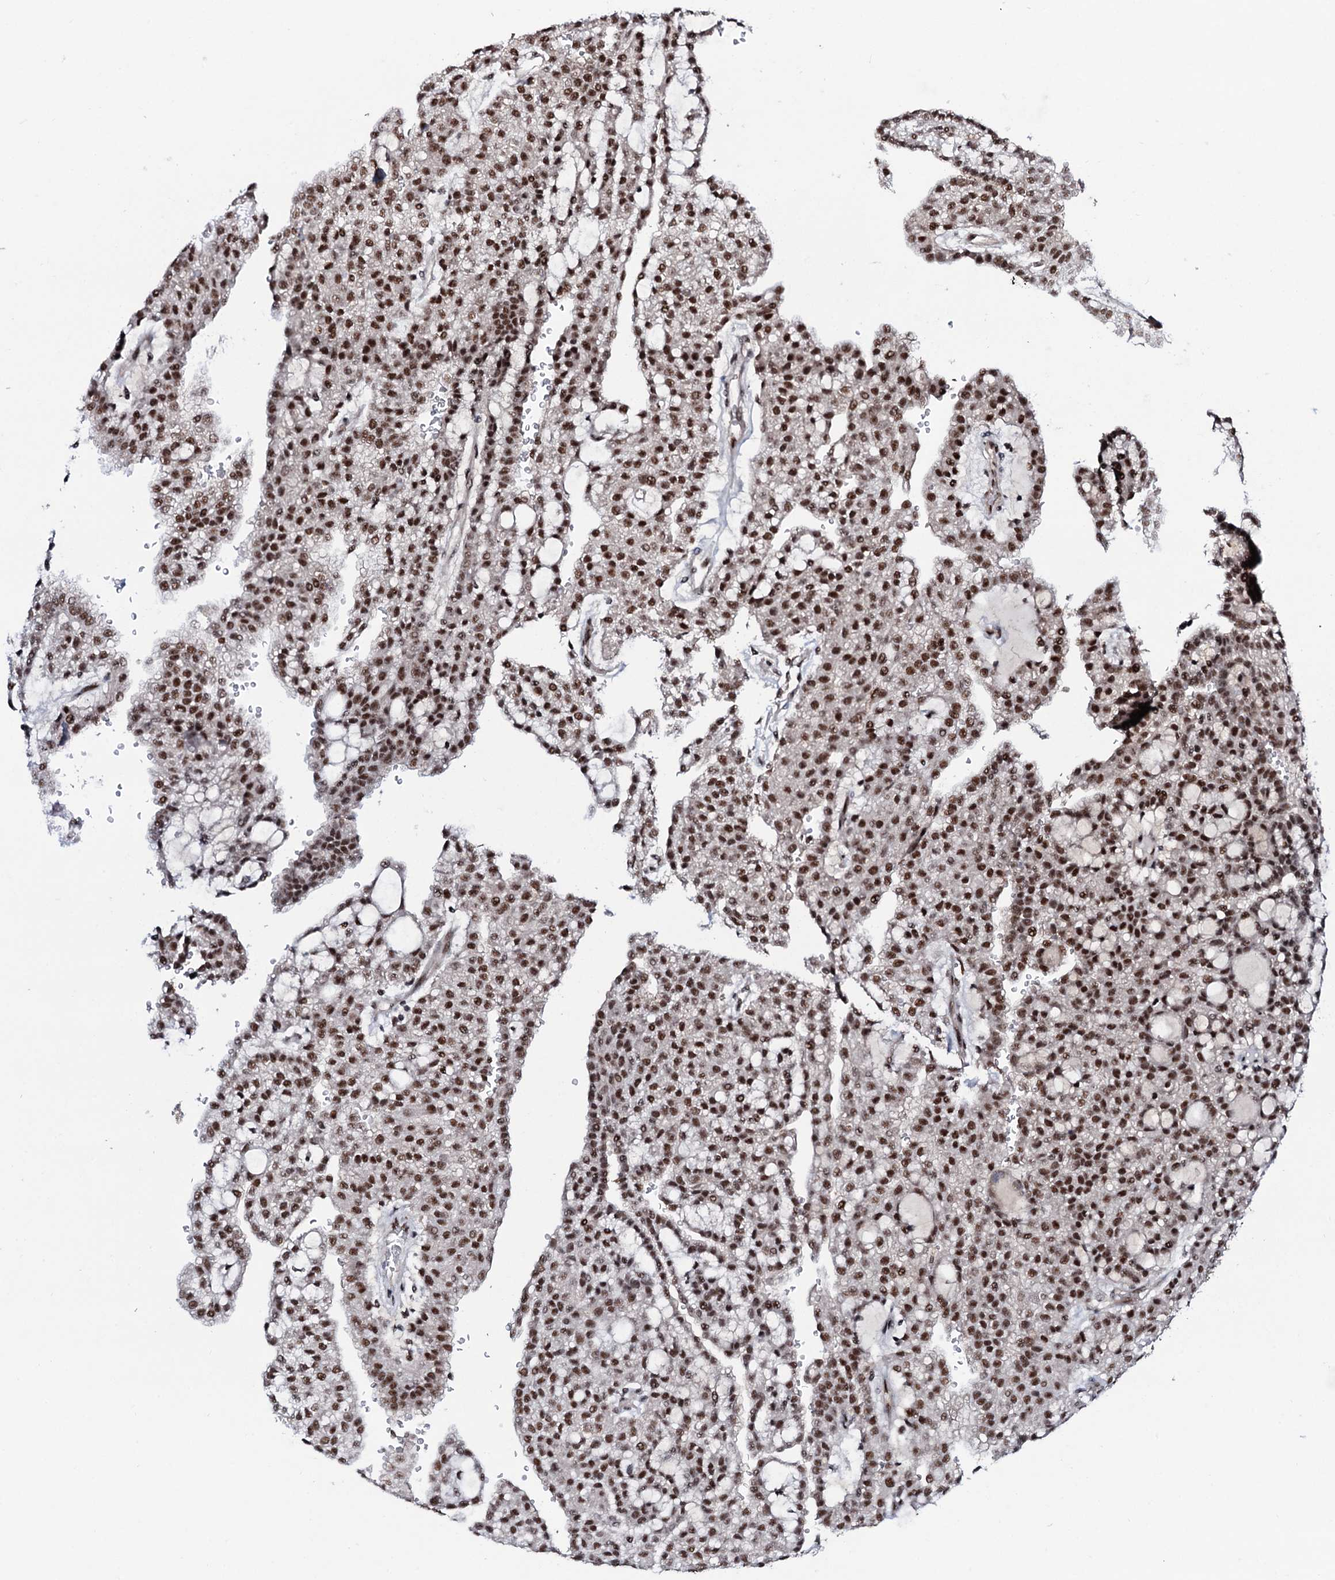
{"staining": {"intensity": "strong", "quantity": ">75%", "location": "nuclear"}, "tissue": "renal cancer", "cell_type": "Tumor cells", "image_type": "cancer", "snomed": [{"axis": "morphology", "description": "Adenocarcinoma, NOS"}, {"axis": "topography", "description": "Kidney"}], "caption": "The immunohistochemical stain highlights strong nuclear expression in tumor cells of renal adenocarcinoma tissue. (IHC, brightfield microscopy, high magnification).", "gene": "PRPF18", "patient": {"sex": "male", "age": 63}}